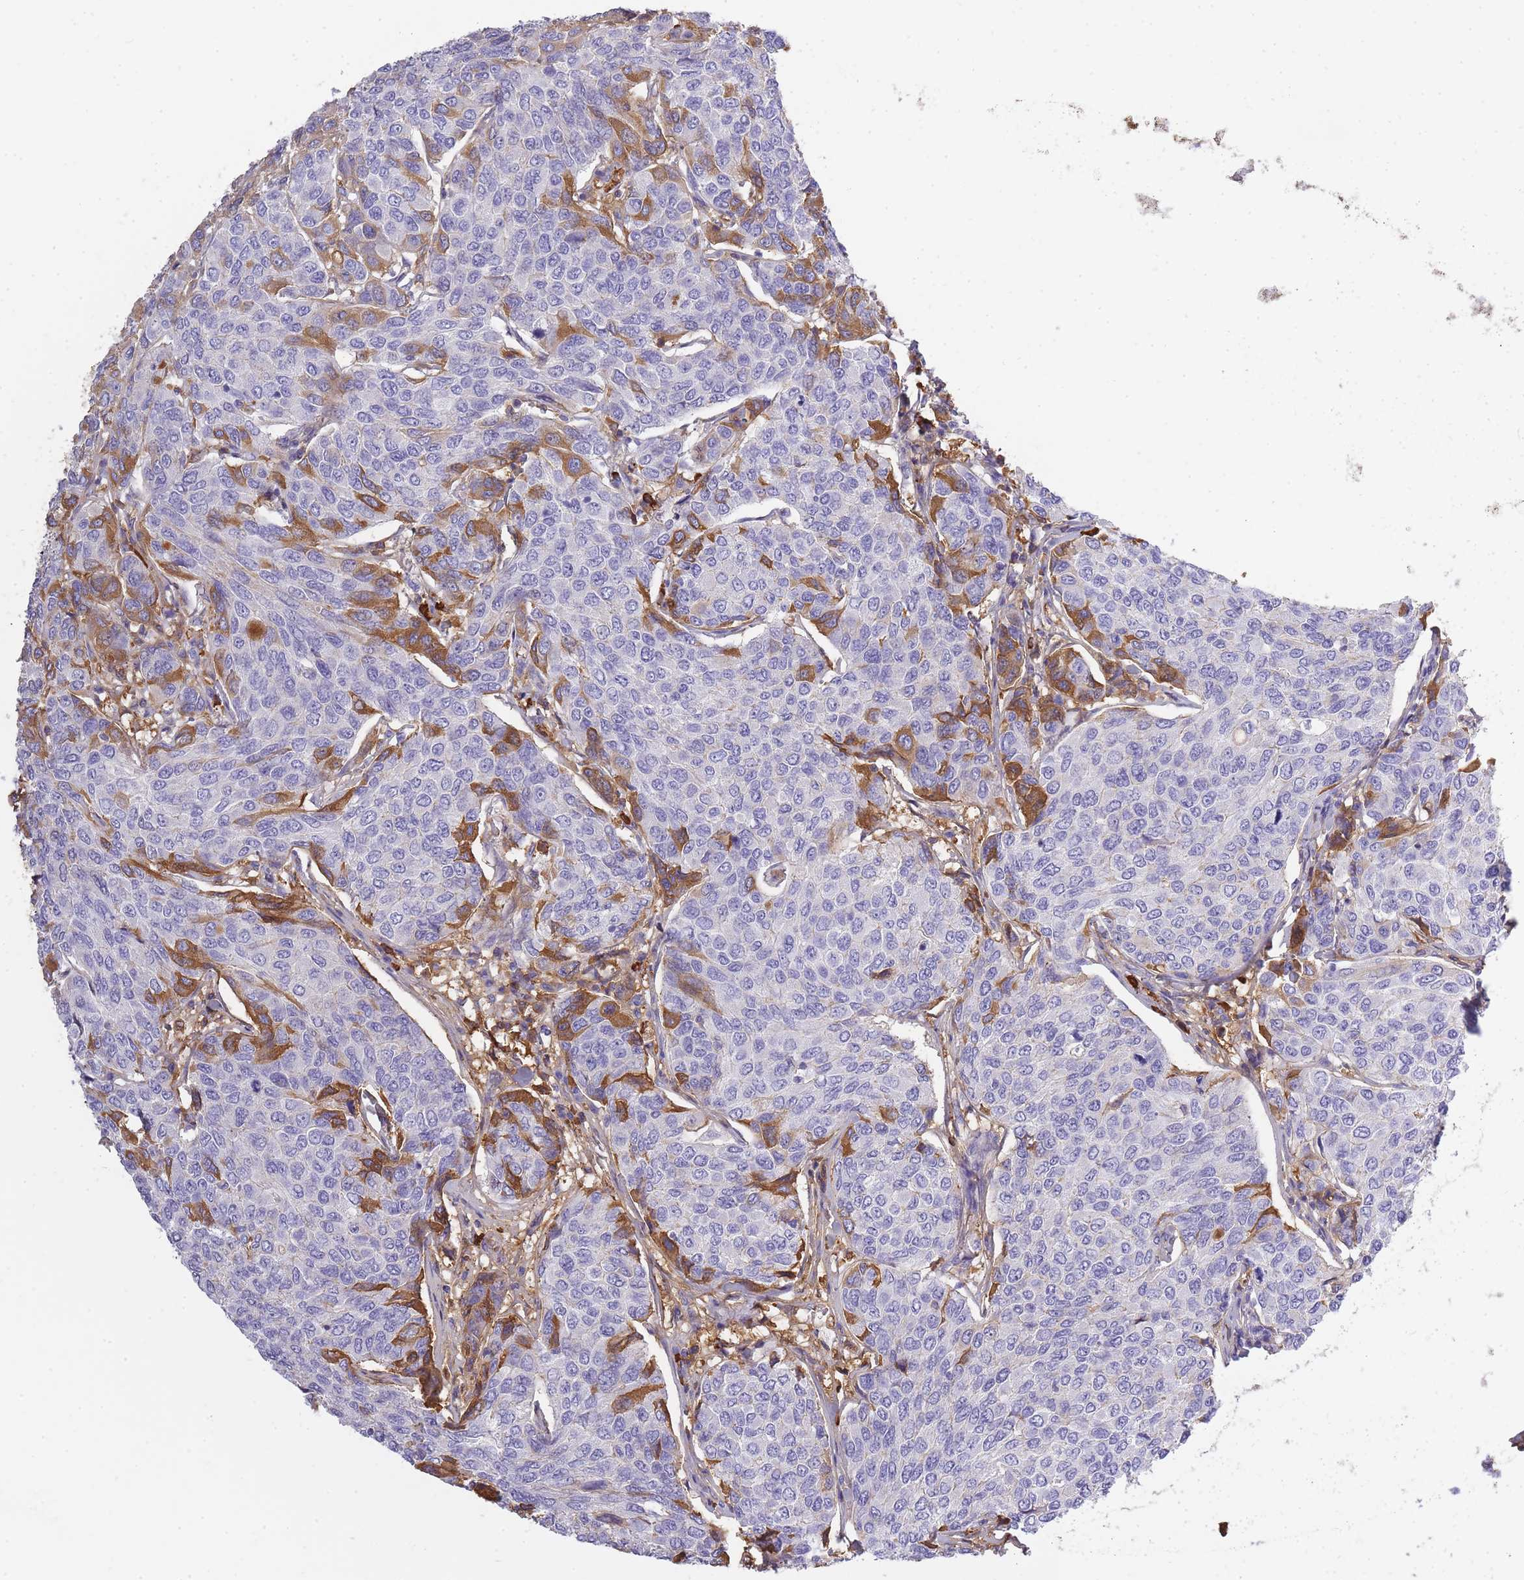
{"staining": {"intensity": "strong", "quantity": "<25%", "location": "cytoplasmic/membranous"}, "tissue": "breast cancer", "cell_type": "Tumor cells", "image_type": "cancer", "snomed": [{"axis": "morphology", "description": "Duct carcinoma"}, {"axis": "topography", "description": "Breast"}], "caption": "There is medium levels of strong cytoplasmic/membranous positivity in tumor cells of breast infiltrating ductal carcinoma, as demonstrated by immunohistochemical staining (brown color).", "gene": "IGKV1D-42", "patient": {"sex": "female", "age": 55}}